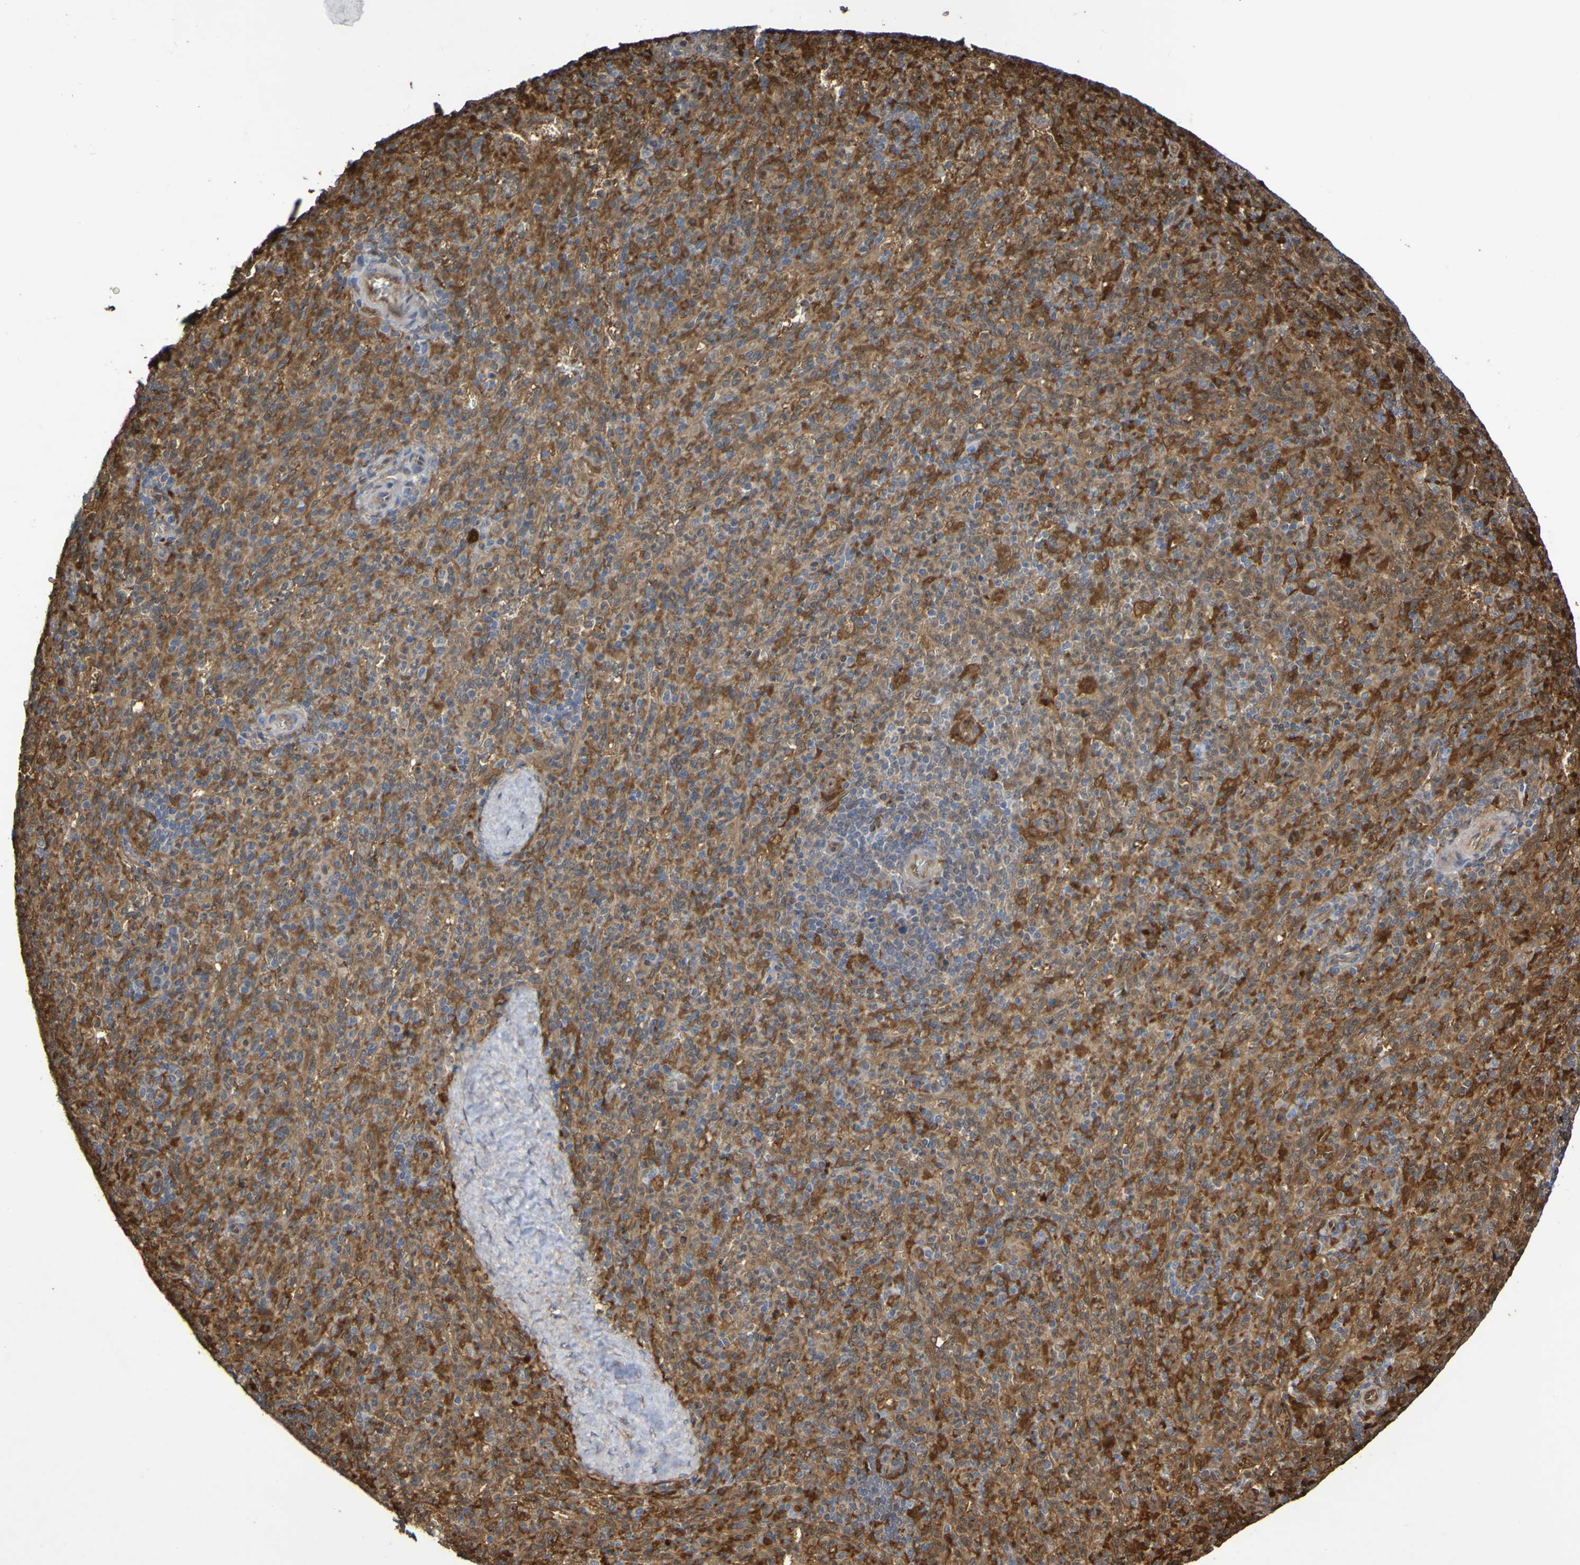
{"staining": {"intensity": "moderate", "quantity": ">75%", "location": "cytoplasmic/membranous"}, "tissue": "spleen", "cell_type": "Cells in red pulp", "image_type": "normal", "snomed": [{"axis": "morphology", "description": "Normal tissue, NOS"}, {"axis": "topography", "description": "Spleen"}], "caption": "This is an image of immunohistochemistry (IHC) staining of unremarkable spleen, which shows moderate expression in the cytoplasmic/membranous of cells in red pulp.", "gene": "SERPINB6", "patient": {"sex": "male", "age": 36}}